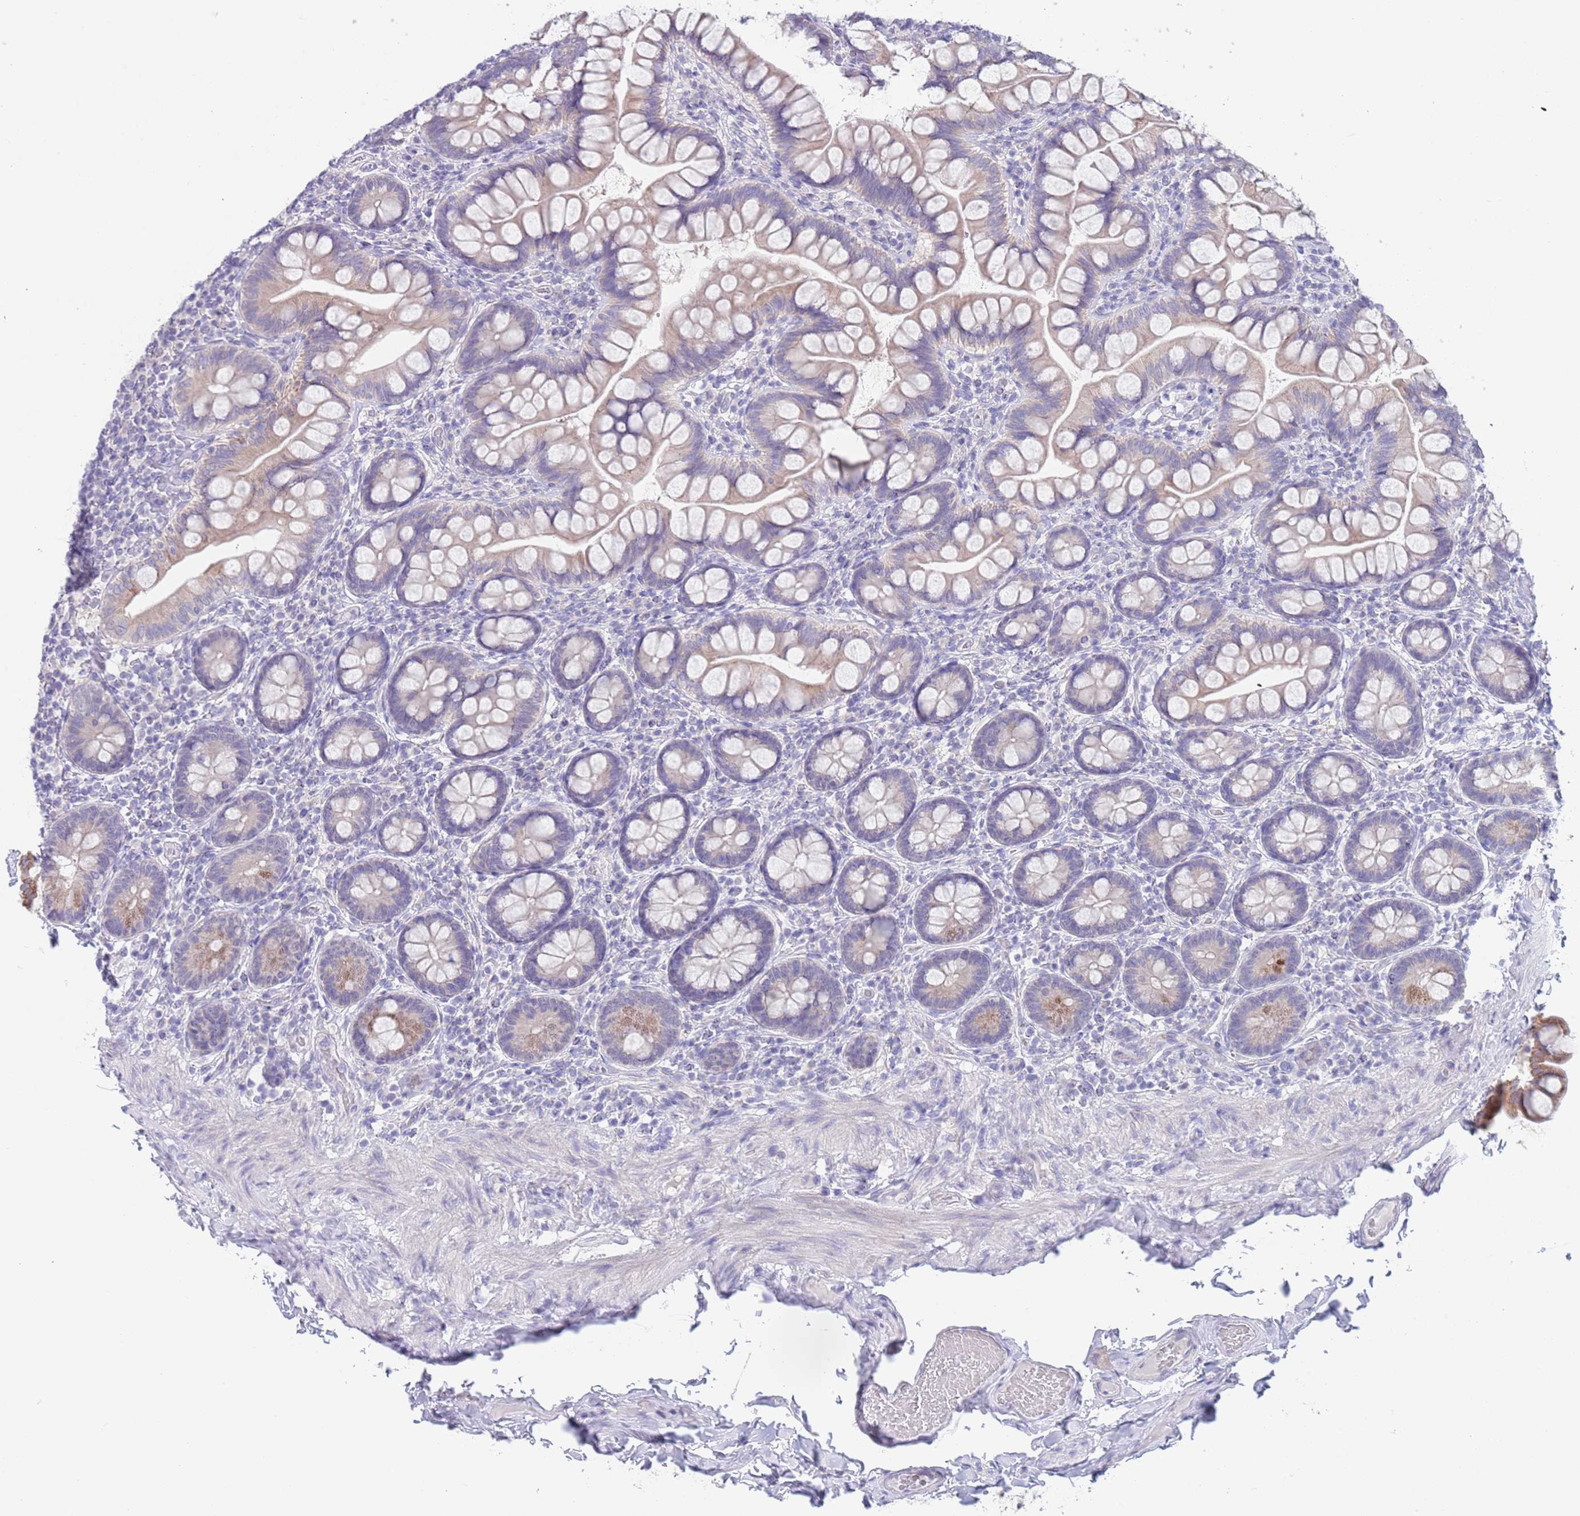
{"staining": {"intensity": "moderate", "quantity": "25%-75%", "location": "cytoplasmic/membranous"}, "tissue": "small intestine", "cell_type": "Glandular cells", "image_type": "normal", "snomed": [{"axis": "morphology", "description": "Normal tissue, NOS"}, {"axis": "topography", "description": "Small intestine"}], "caption": "DAB (3,3'-diaminobenzidine) immunohistochemical staining of unremarkable human small intestine displays moderate cytoplasmic/membranous protein expression in about 25%-75% of glandular cells.", "gene": "SPIRE2", "patient": {"sex": "male", "age": 70}}